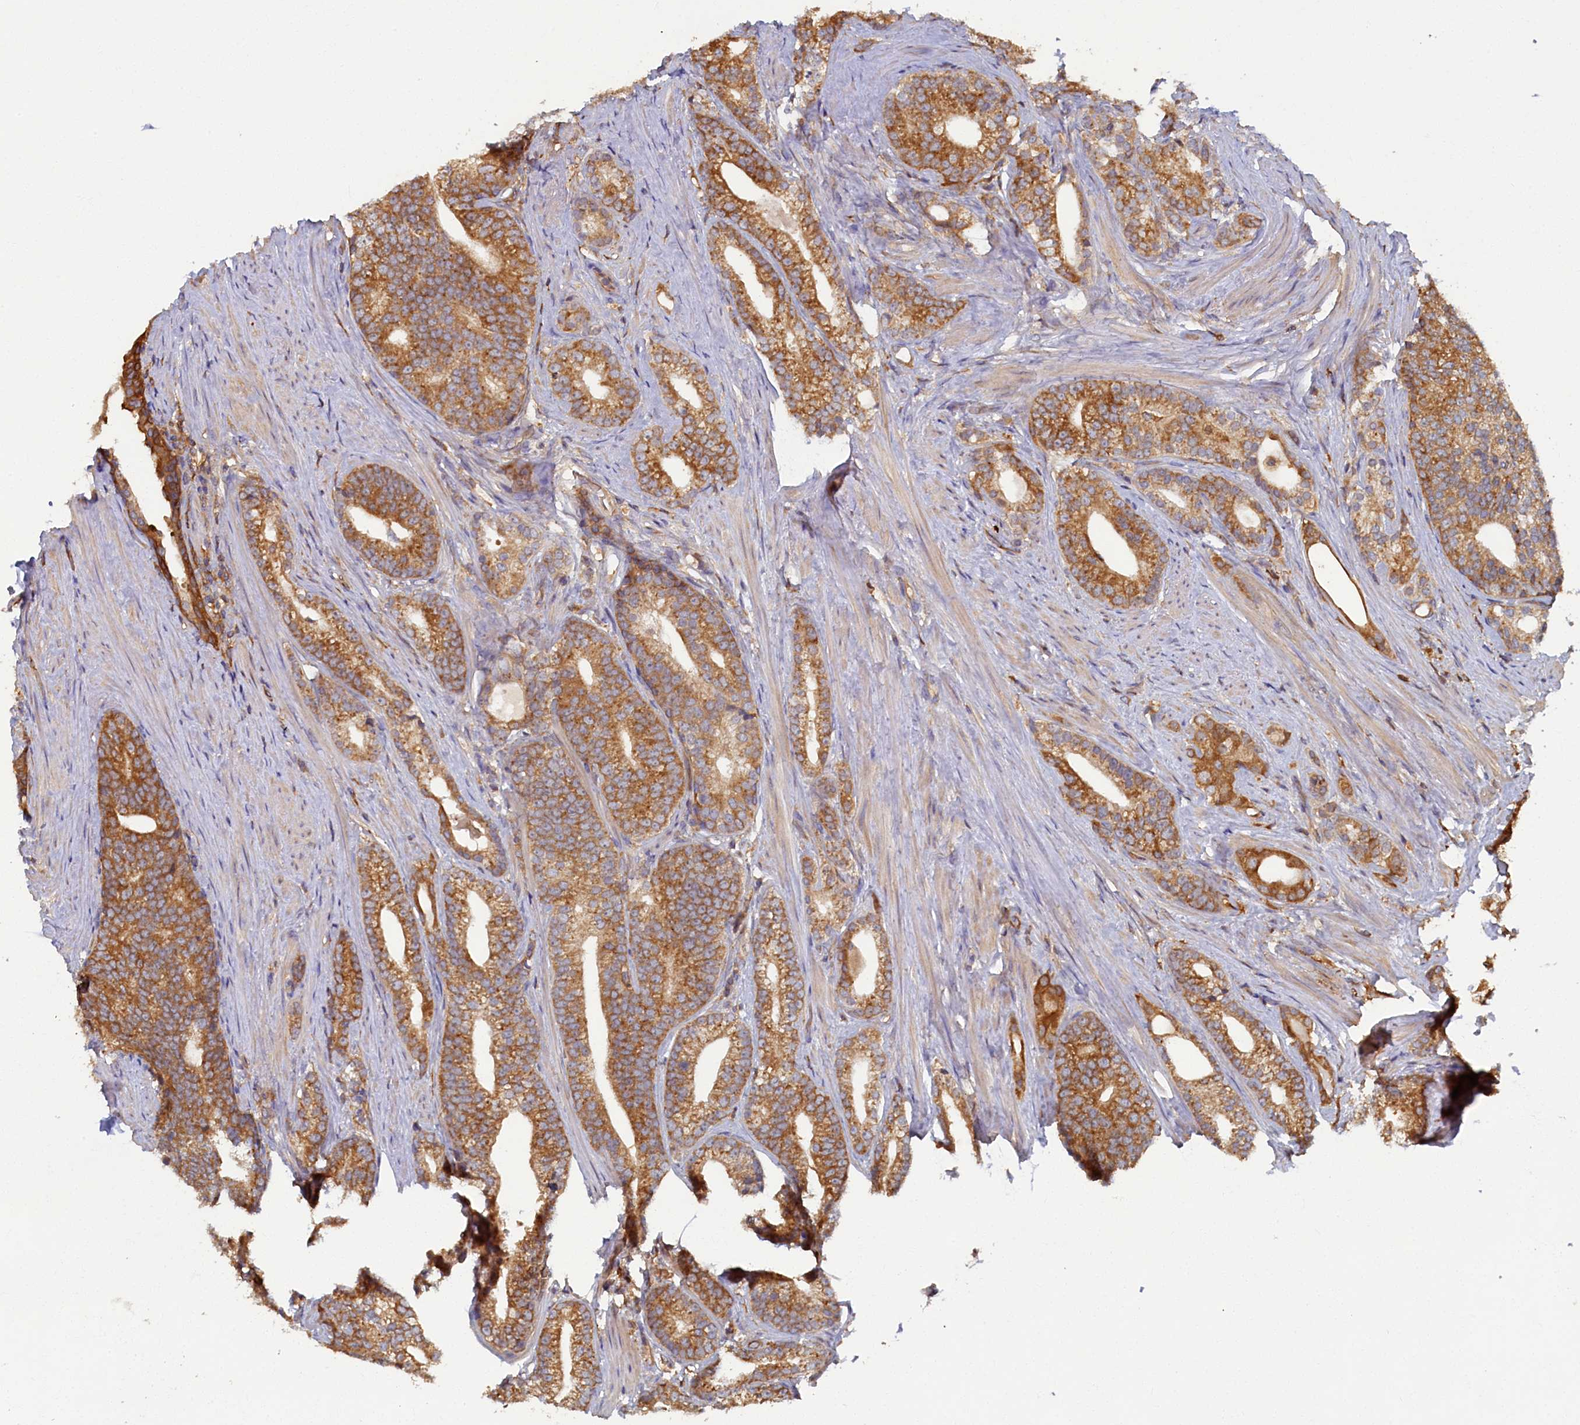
{"staining": {"intensity": "moderate", "quantity": ">75%", "location": "cytoplasmic/membranous"}, "tissue": "prostate cancer", "cell_type": "Tumor cells", "image_type": "cancer", "snomed": [{"axis": "morphology", "description": "Adenocarcinoma, Low grade"}, {"axis": "topography", "description": "Prostate"}], "caption": "The immunohistochemical stain highlights moderate cytoplasmic/membranous staining in tumor cells of prostate cancer tissue. The staining is performed using DAB brown chromogen to label protein expression. The nuclei are counter-stained blue using hematoxylin.", "gene": "TIMM8B", "patient": {"sex": "male", "age": 71}}